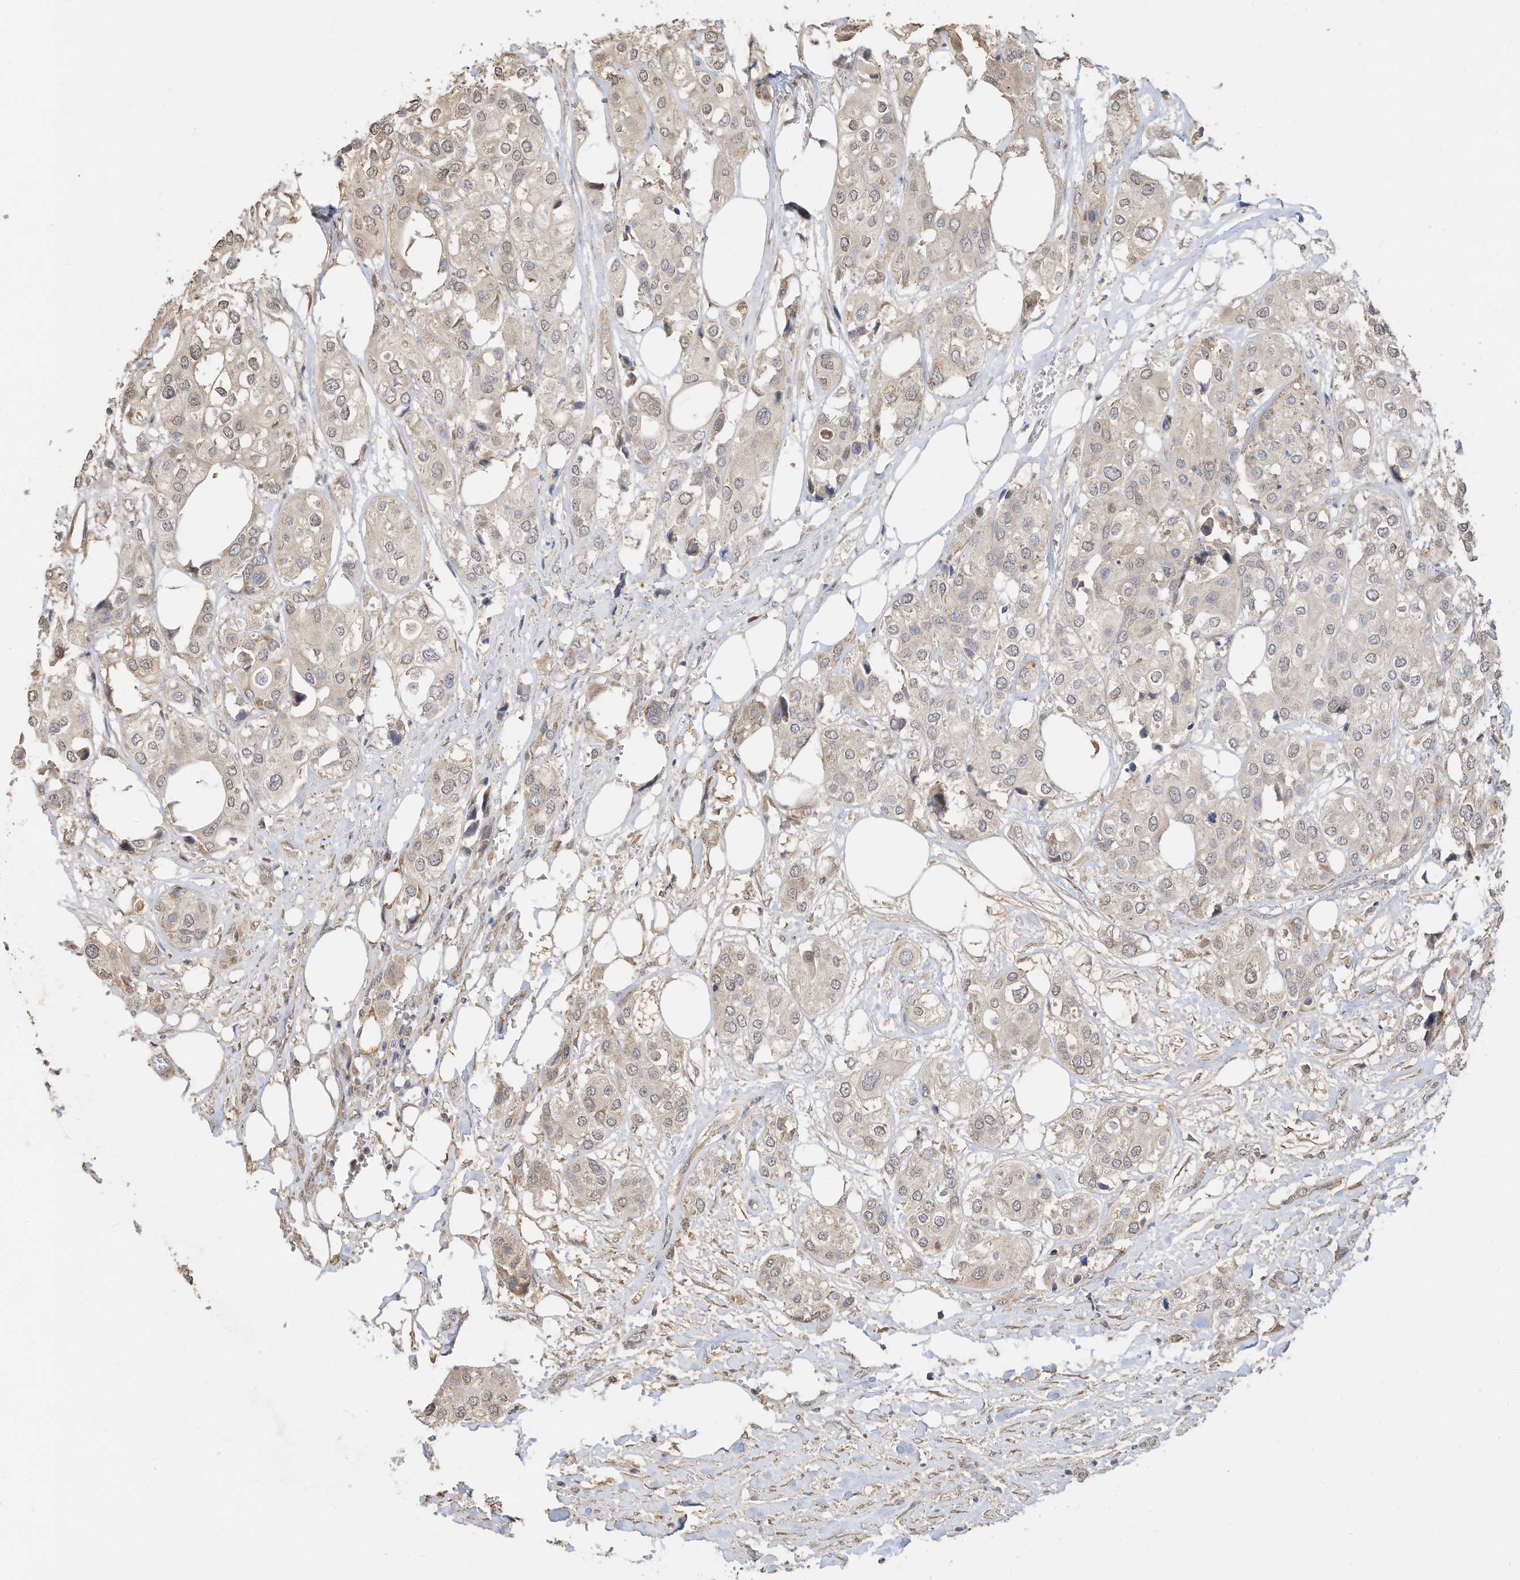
{"staining": {"intensity": "weak", "quantity": "<25%", "location": "cytoplasmic/membranous"}, "tissue": "urothelial cancer", "cell_type": "Tumor cells", "image_type": "cancer", "snomed": [{"axis": "morphology", "description": "Urothelial carcinoma, High grade"}, {"axis": "topography", "description": "Urinary bladder"}], "caption": "Tumor cells show no significant expression in urothelial carcinoma (high-grade).", "gene": "CAGE1", "patient": {"sex": "male", "age": 64}}